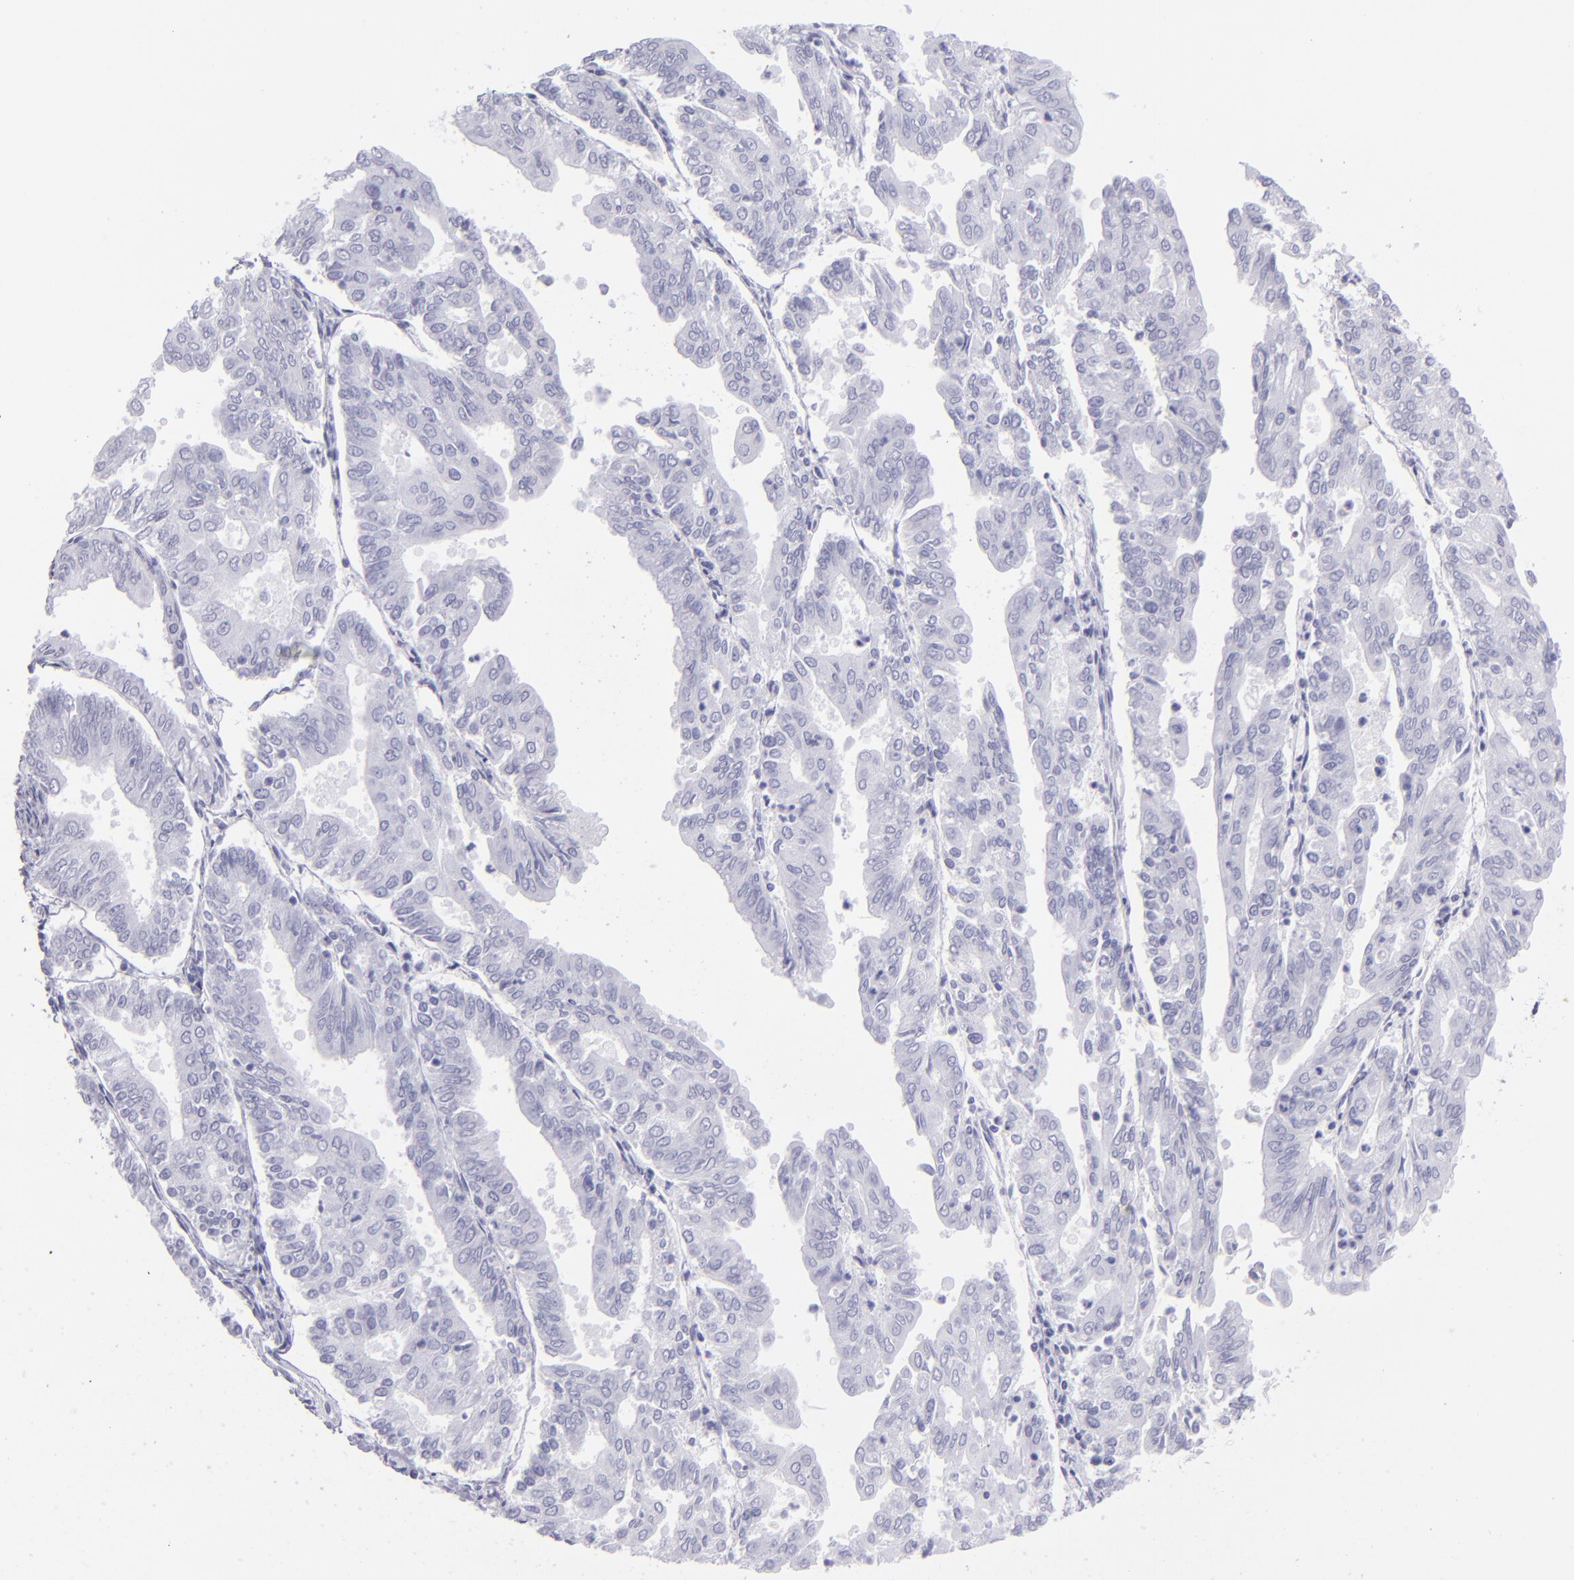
{"staining": {"intensity": "negative", "quantity": "none", "location": "none"}, "tissue": "endometrial cancer", "cell_type": "Tumor cells", "image_type": "cancer", "snomed": [{"axis": "morphology", "description": "Adenocarcinoma, NOS"}, {"axis": "topography", "description": "Endometrium"}], "caption": "Tumor cells are negative for protein expression in human endometrial cancer (adenocarcinoma). (DAB (3,3'-diaminobenzidine) immunohistochemistry (IHC), high magnification).", "gene": "PVALB", "patient": {"sex": "female", "age": 79}}